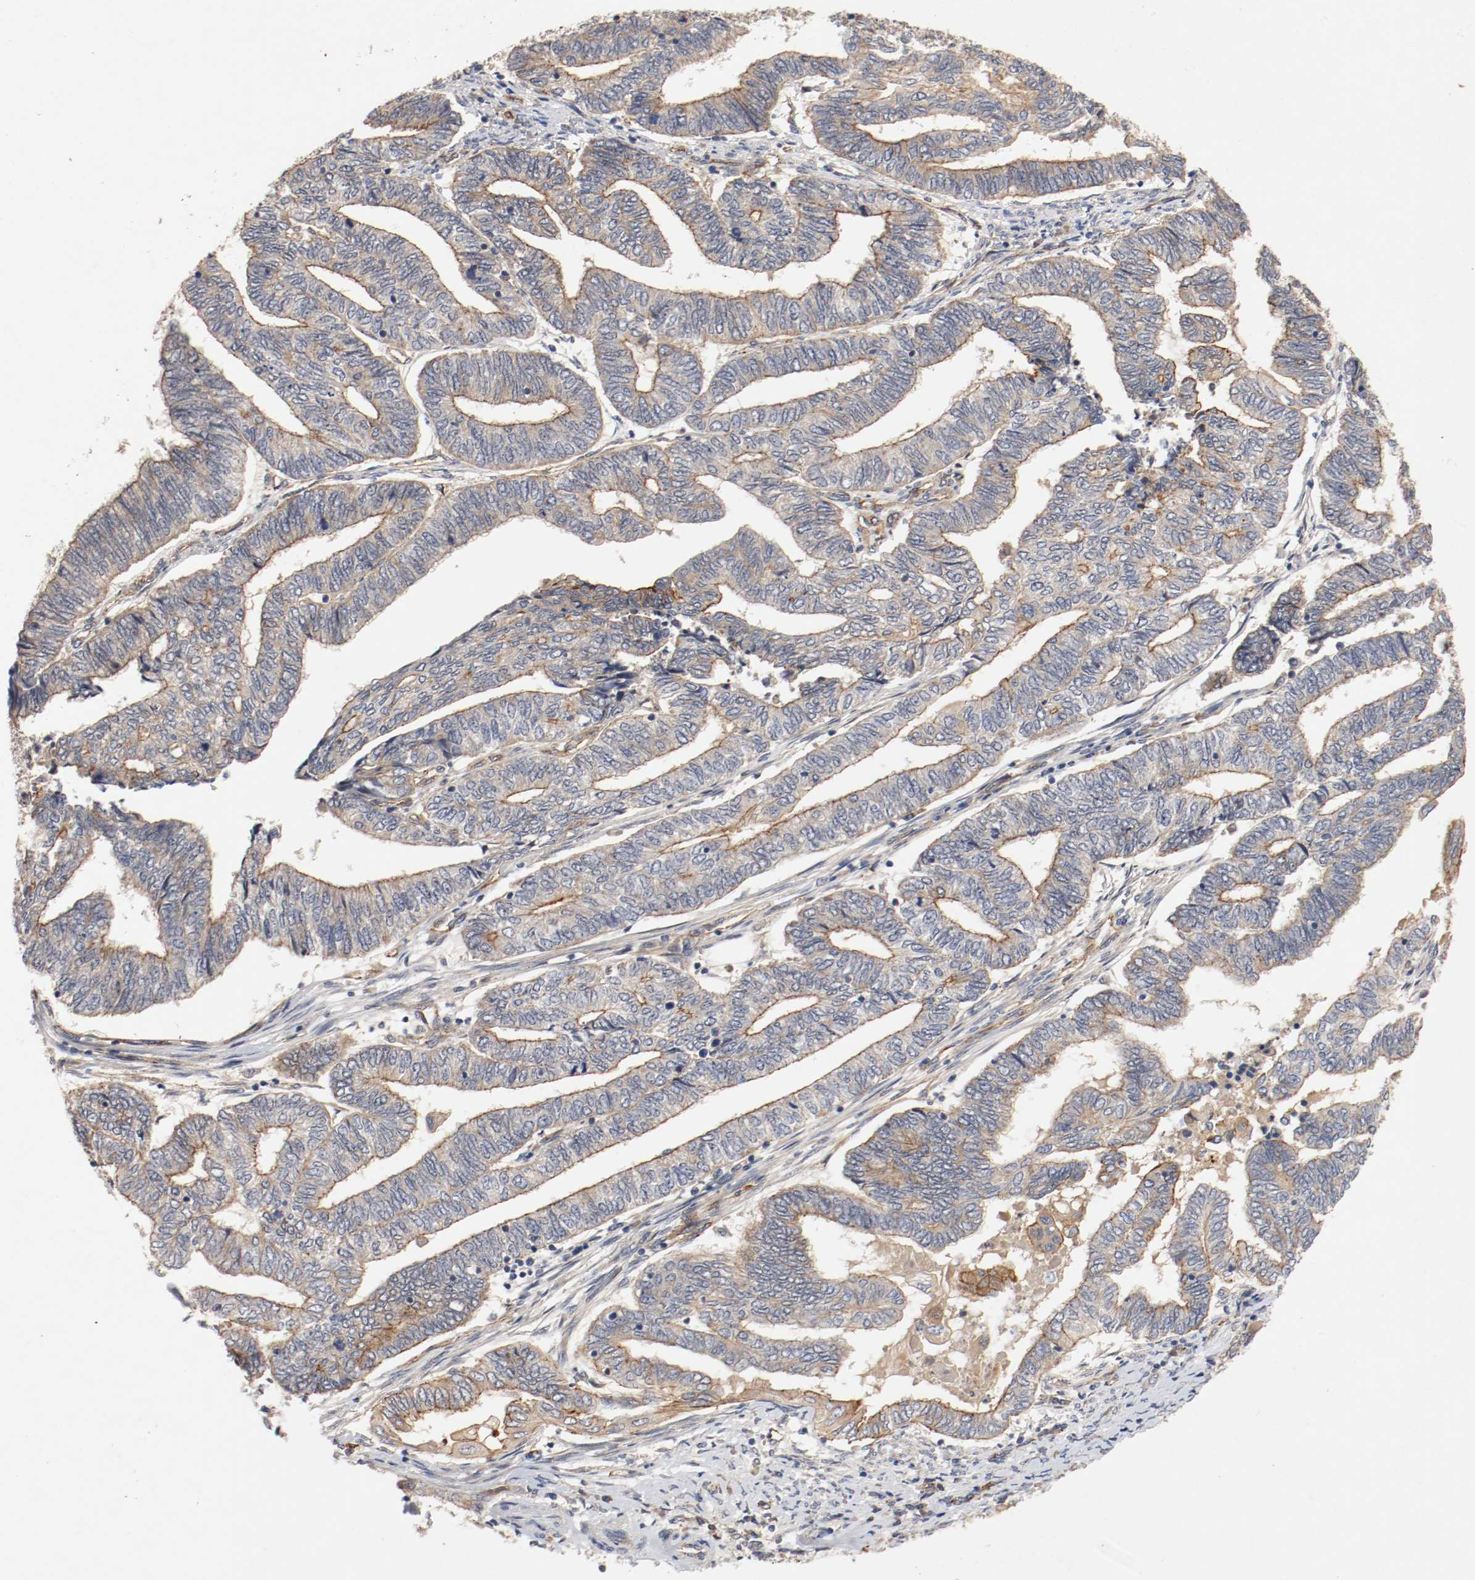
{"staining": {"intensity": "moderate", "quantity": "25%-75%", "location": "cytoplasmic/membranous"}, "tissue": "endometrial cancer", "cell_type": "Tumor cells", "image_type": "cancer", "snomed": [{"axis": "morphology", "description": "Adenocarcinoma, NOS"}, {"axis": "topography", "description": "Uterus"}, {"axis": "topography", "description": "Endometrium"}], "caption": "Immunohistochemistry (DAB (3,3'-diaminobenzidine)) staining of endometrial cancer (adenocarcinoma) shows moderate cytoplasmic/membranous protein staining in approximately 25%-75% of tumor cells. (DAB (3,3'-diaminobenzidine) = brown stain, brightfield microscopy at high magnification).", "gene": "TYK2", "patient": {"sex": "female", "age": 70}}